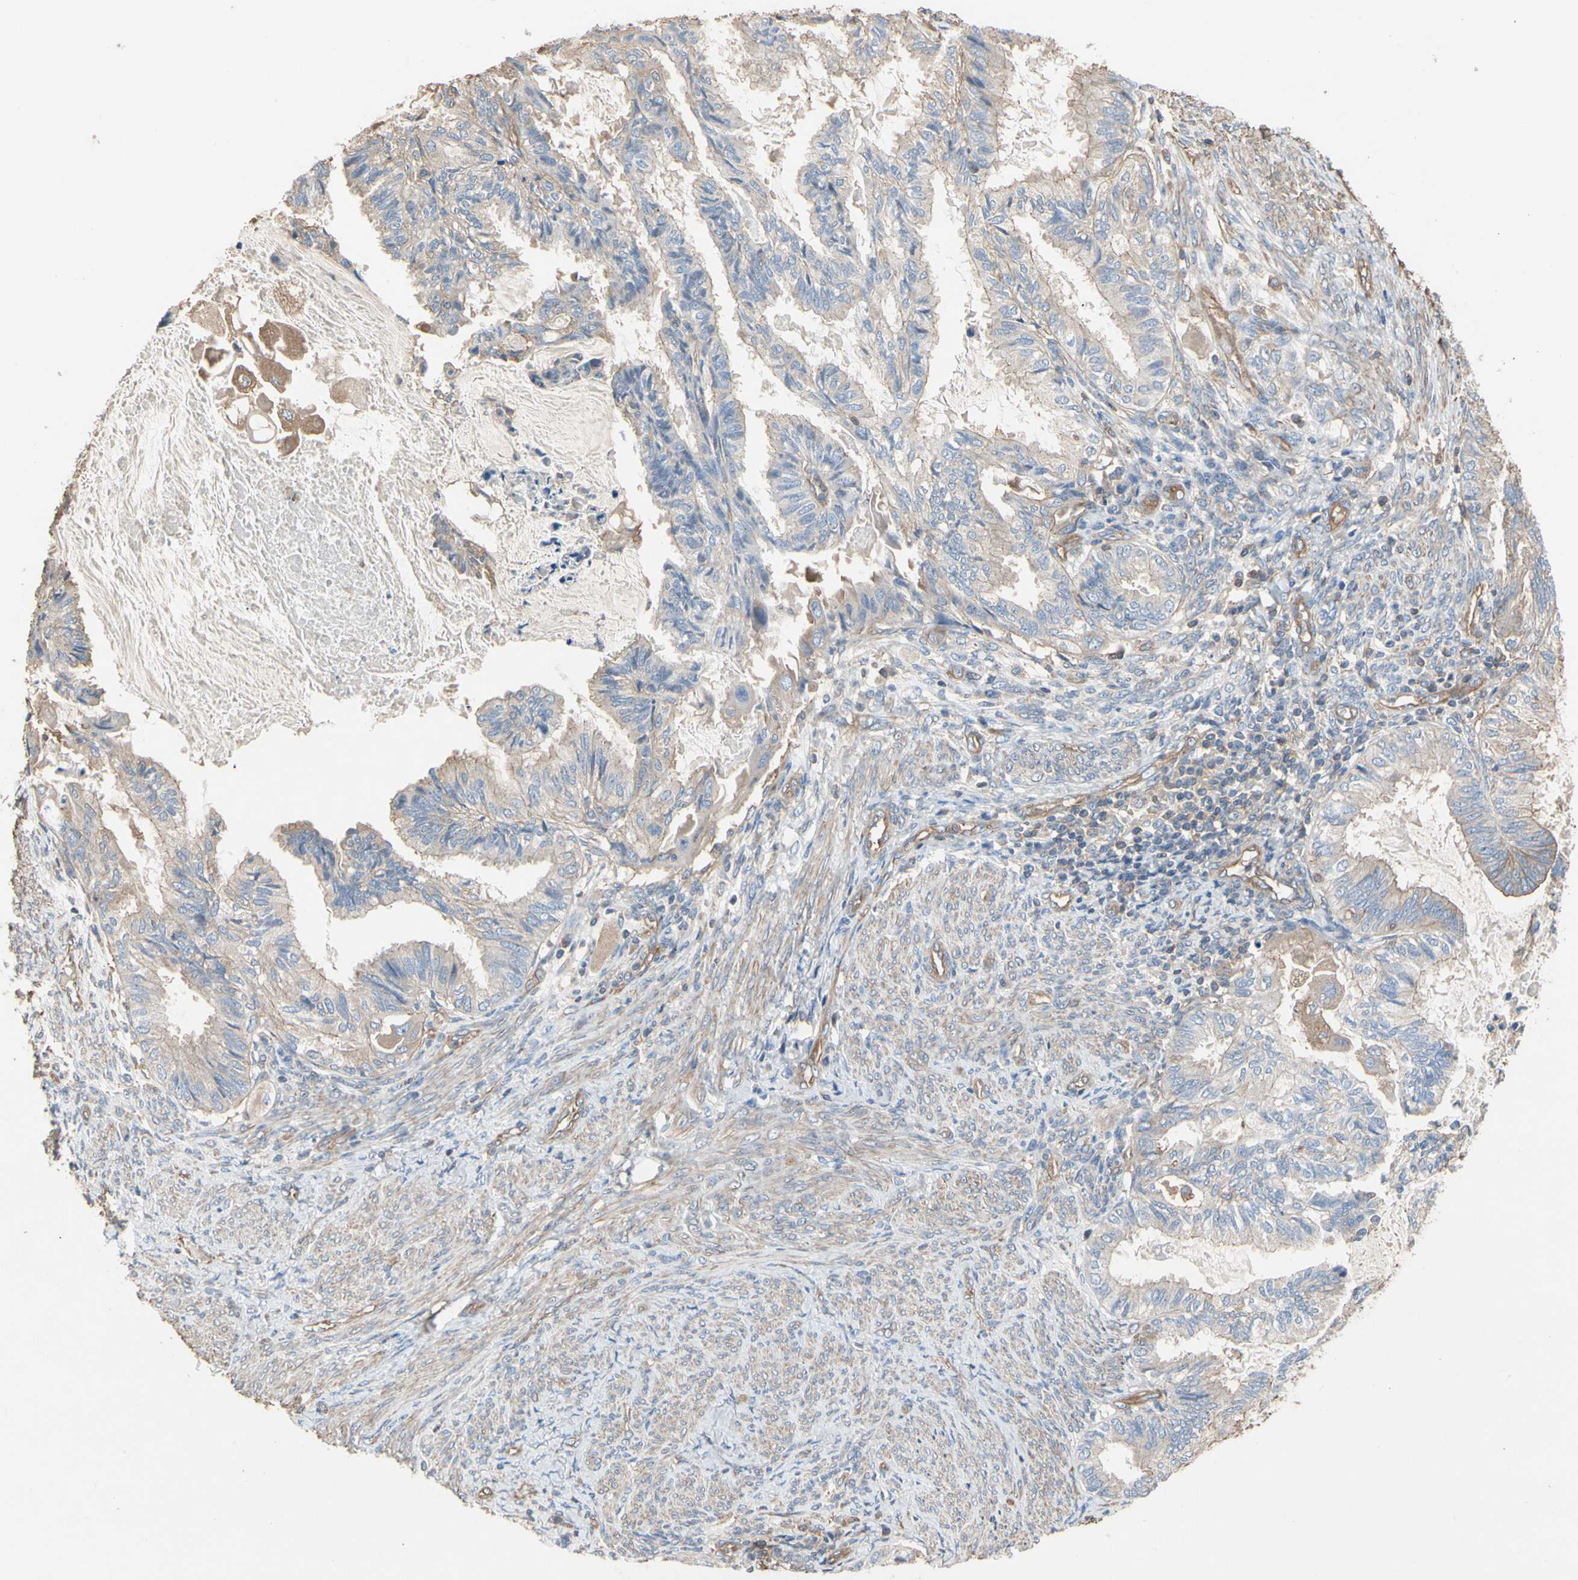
{"staining": {"intensity": "weak", "quantity": "25%-75%", "location": "cytoplasmic/membranous"}, "tissue": "cervical cancer", "cell_type": "Tumor cells", "image_type": "cancer", "snomed": [{"axis": "morphology", "description": "Normal tissue, NOS"}, {"axis": "morphology", "description": "Adenocarcinoma, NOS"}, {"axis": "topography", "description": "Cervix"}, {"axis": "topography", "description": "Endometrium"}], "caption": "Protein expression analysis of cervical cancer shows weak cytoplasmic/membranous expression in about 25%-75% of tumor cells.", "gene": "PDZK1", "patient": {"sex": "female", "age": 86}}